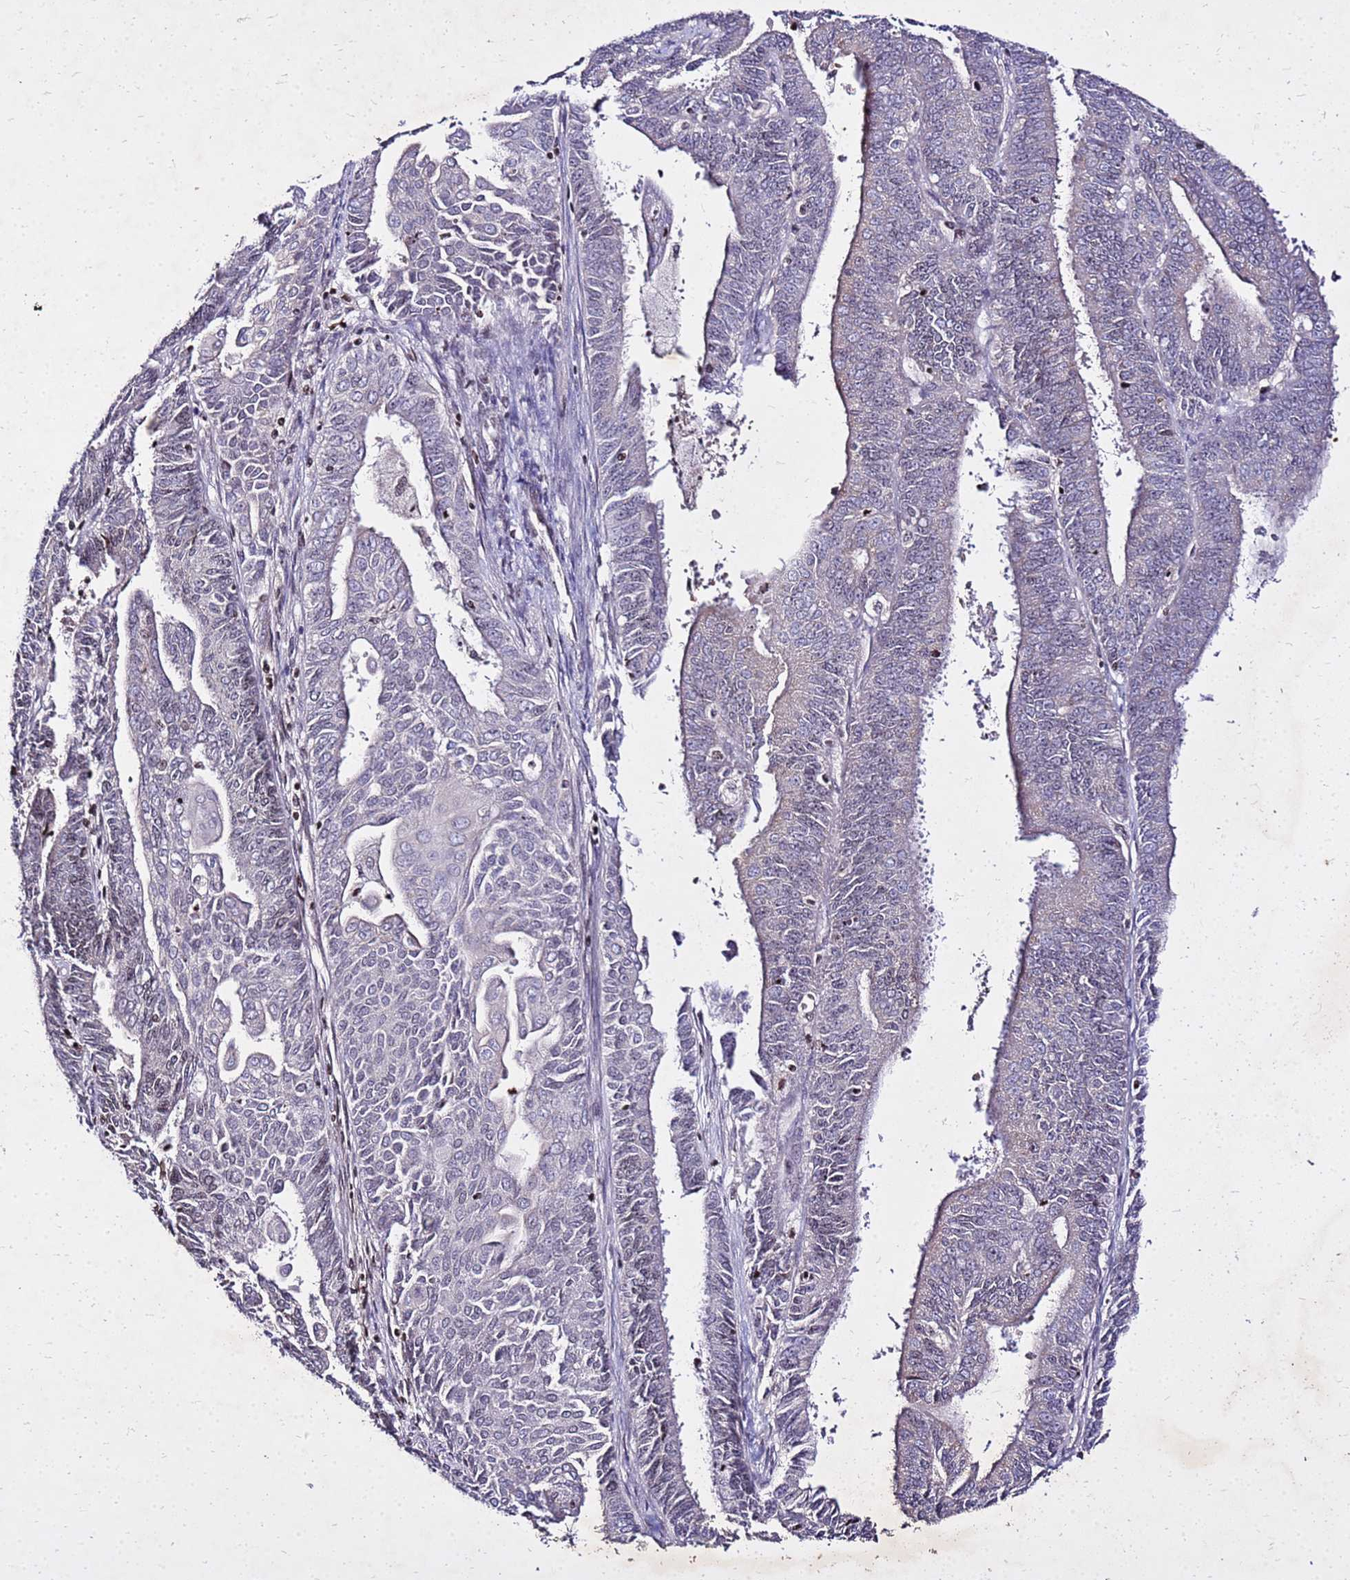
{"staining": {"intensity": "weak", "quantity": "<25%", "location": "nuclear"}, "tissue": "endometrial cancer", "cell_type": "Tumor cells", "image_type": "cancer", "snomed": [{"axis": "morphology", "description": "Adenocarcinoma, NOS"}, {"axis": "topography", "description": "Endometrium"}], "caption": "This is an IHC image of endometrial adenocarcinoma. There is no positivity in tumor cells.", "gene": "COX14", "patient": {"sex": "female", "age": 73}}